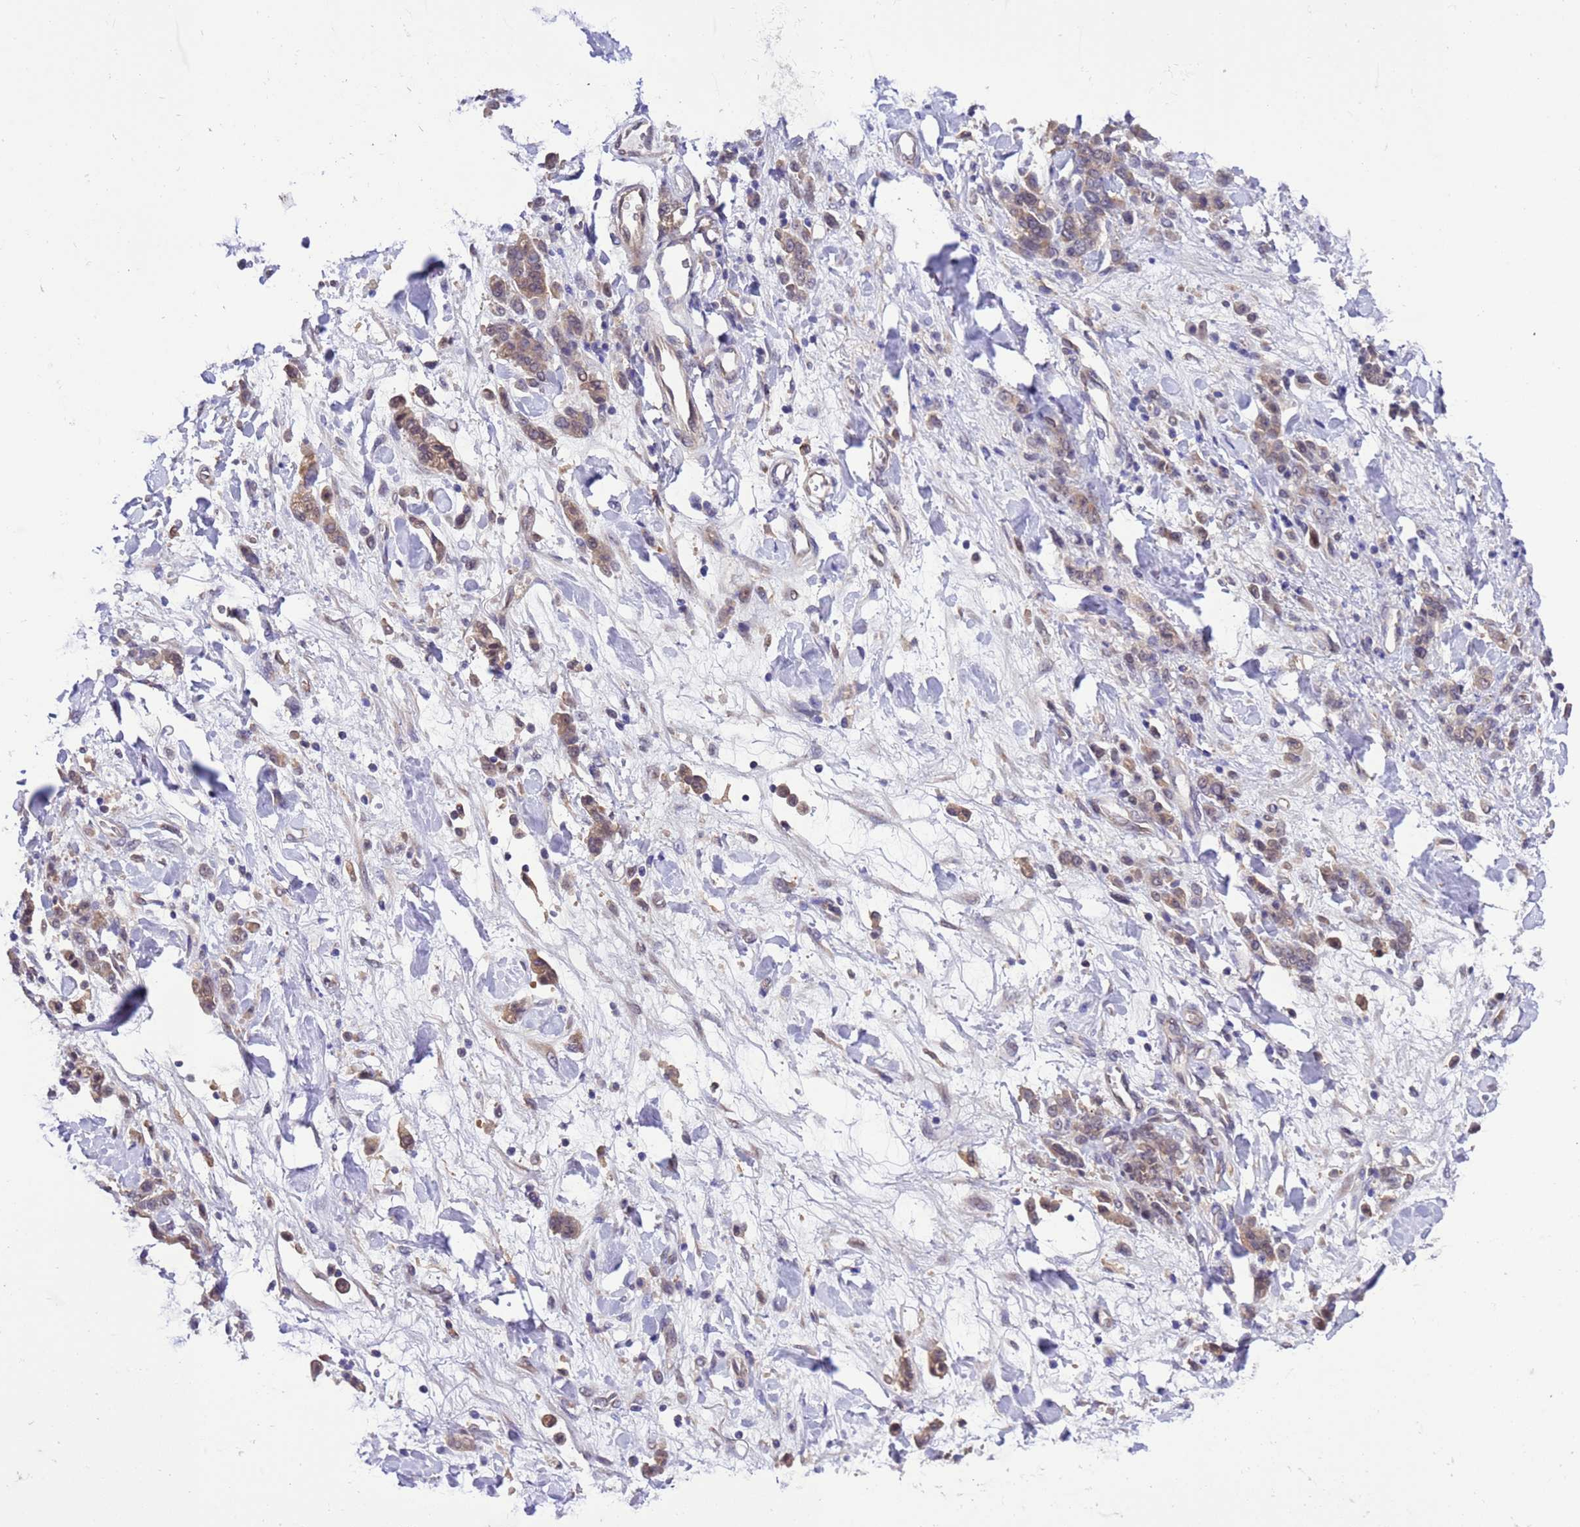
{"staining": {"intensity": "weak", "quantity": ">75%", "location": "cytoplasmic/membranous"}, "tissue": "stomach cancer", "cell_type": "Tumor cells", "image_type": "cancer", "snomed": [{"axis": "morphology", "description": "Normal tissue, NOS"}, {"axis": "morphology", "description": "Adenocarcinoma, NOS"}, {"axis": "topography", "description": "Stomach"}], "caption": "Approximately >75% of tumor cells in human stomach cancer (adenocarcinoma) display weak cytoplasmic/membranous protein staining as visualized by brown immunohistochemical staining.", "gene": "ZFP69B", "patient": {"sex": "male", "age": 82}}